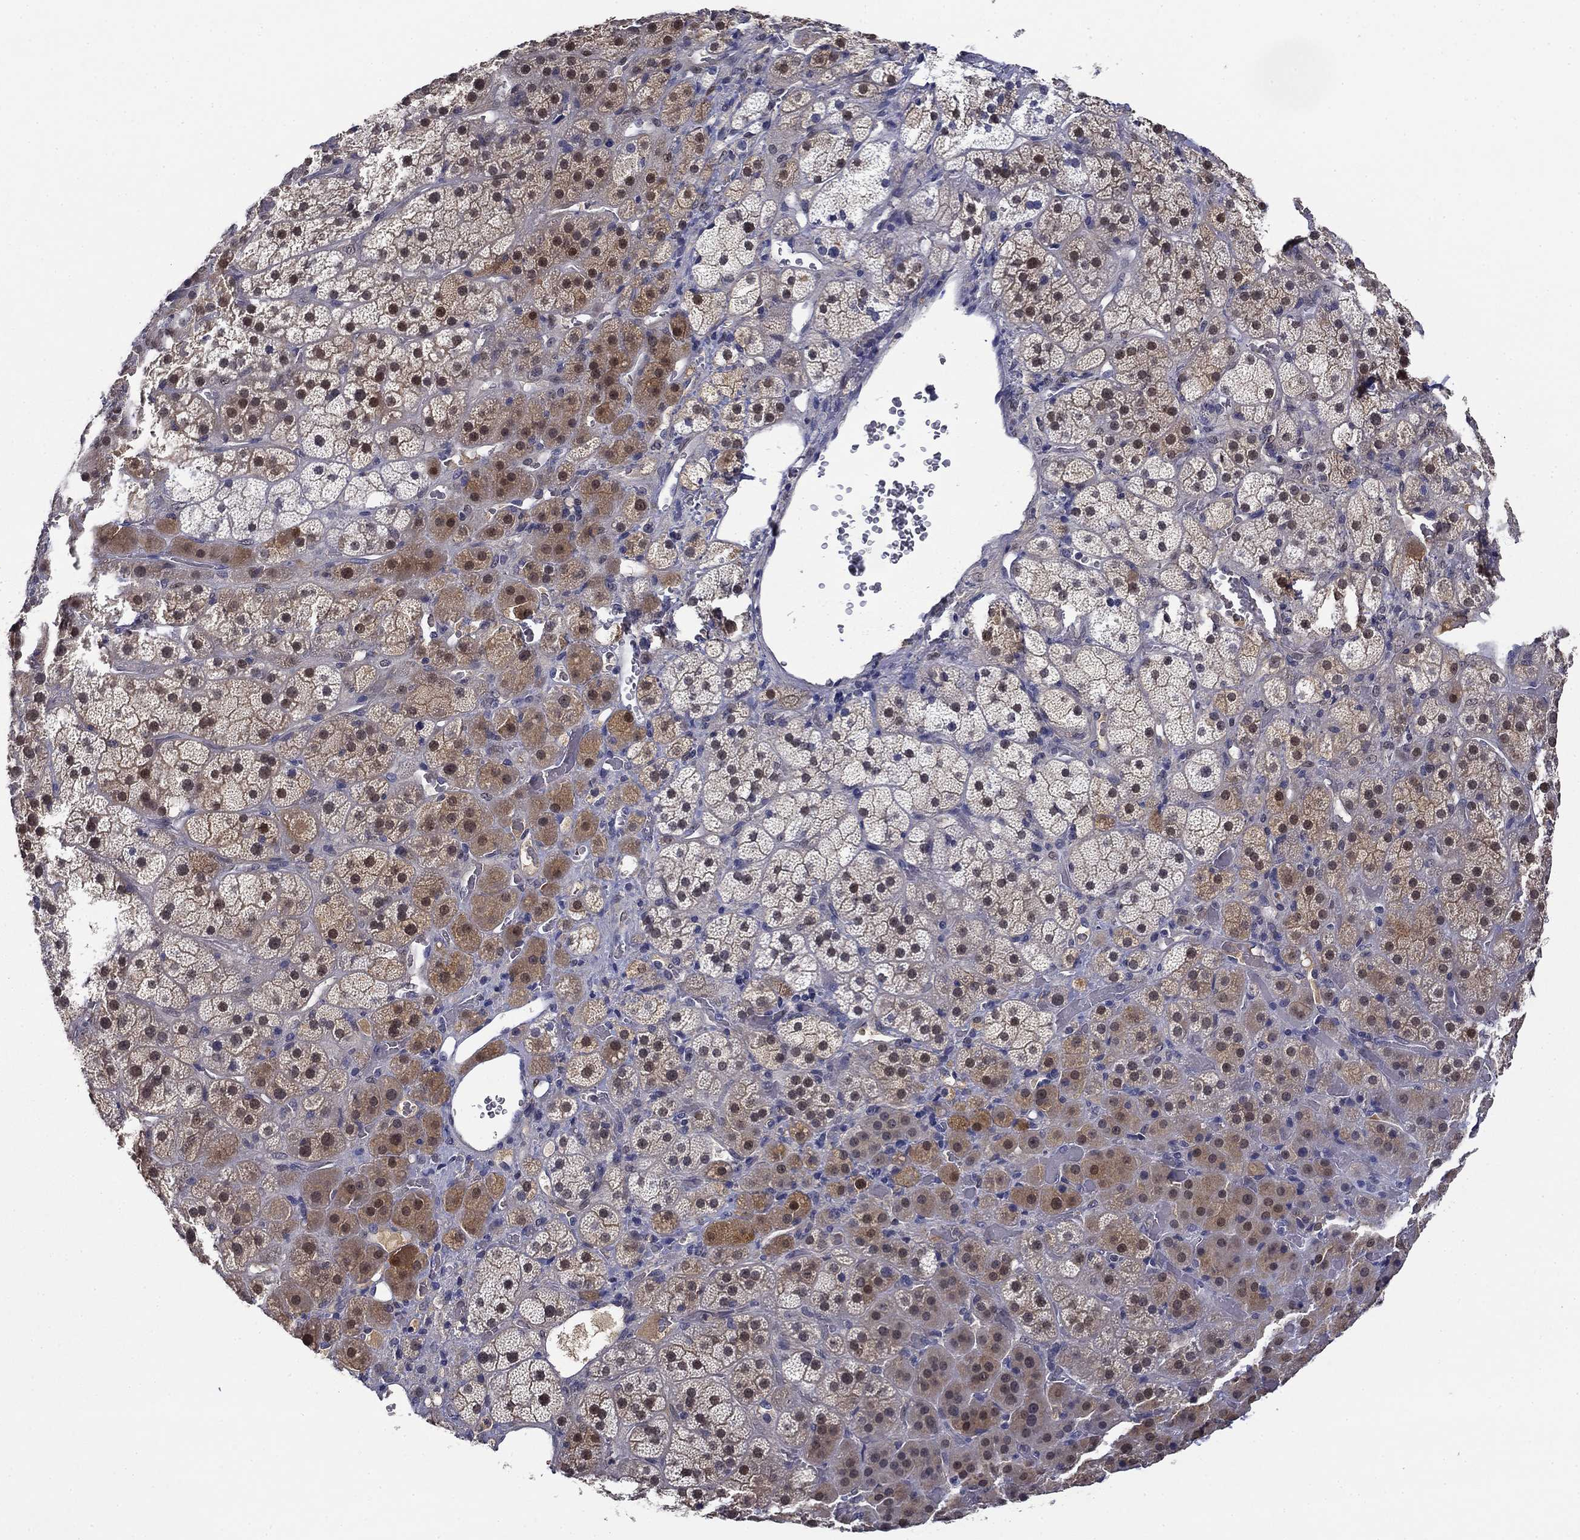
{"staining": {"intensity": "moderate", "quantity": "<25%", "location": "cytoplasmic/membranous,nuclear"}, "tissue": "adrenal gland", "cell_type": "Glandular cells", "image_type": "normal", "snomed": [{"axis": "morphology", "description": "Normal tissue, NOS"}, {"axis": "topography", "description": "Adrenal gland"}], "caption": "Immunohistochemical staining of unremarkable human adrenal gland exhibits moderate cytoplasmic/membranous,nuclear protein positivity in approximately <25% of glandular cells. (Stains: DAB in brown, nuclei in blue, Microscopy: brightfield microscopy at high magnification).", "gene": "DDTL", "patient": {"sex": "male", "age": 57}}